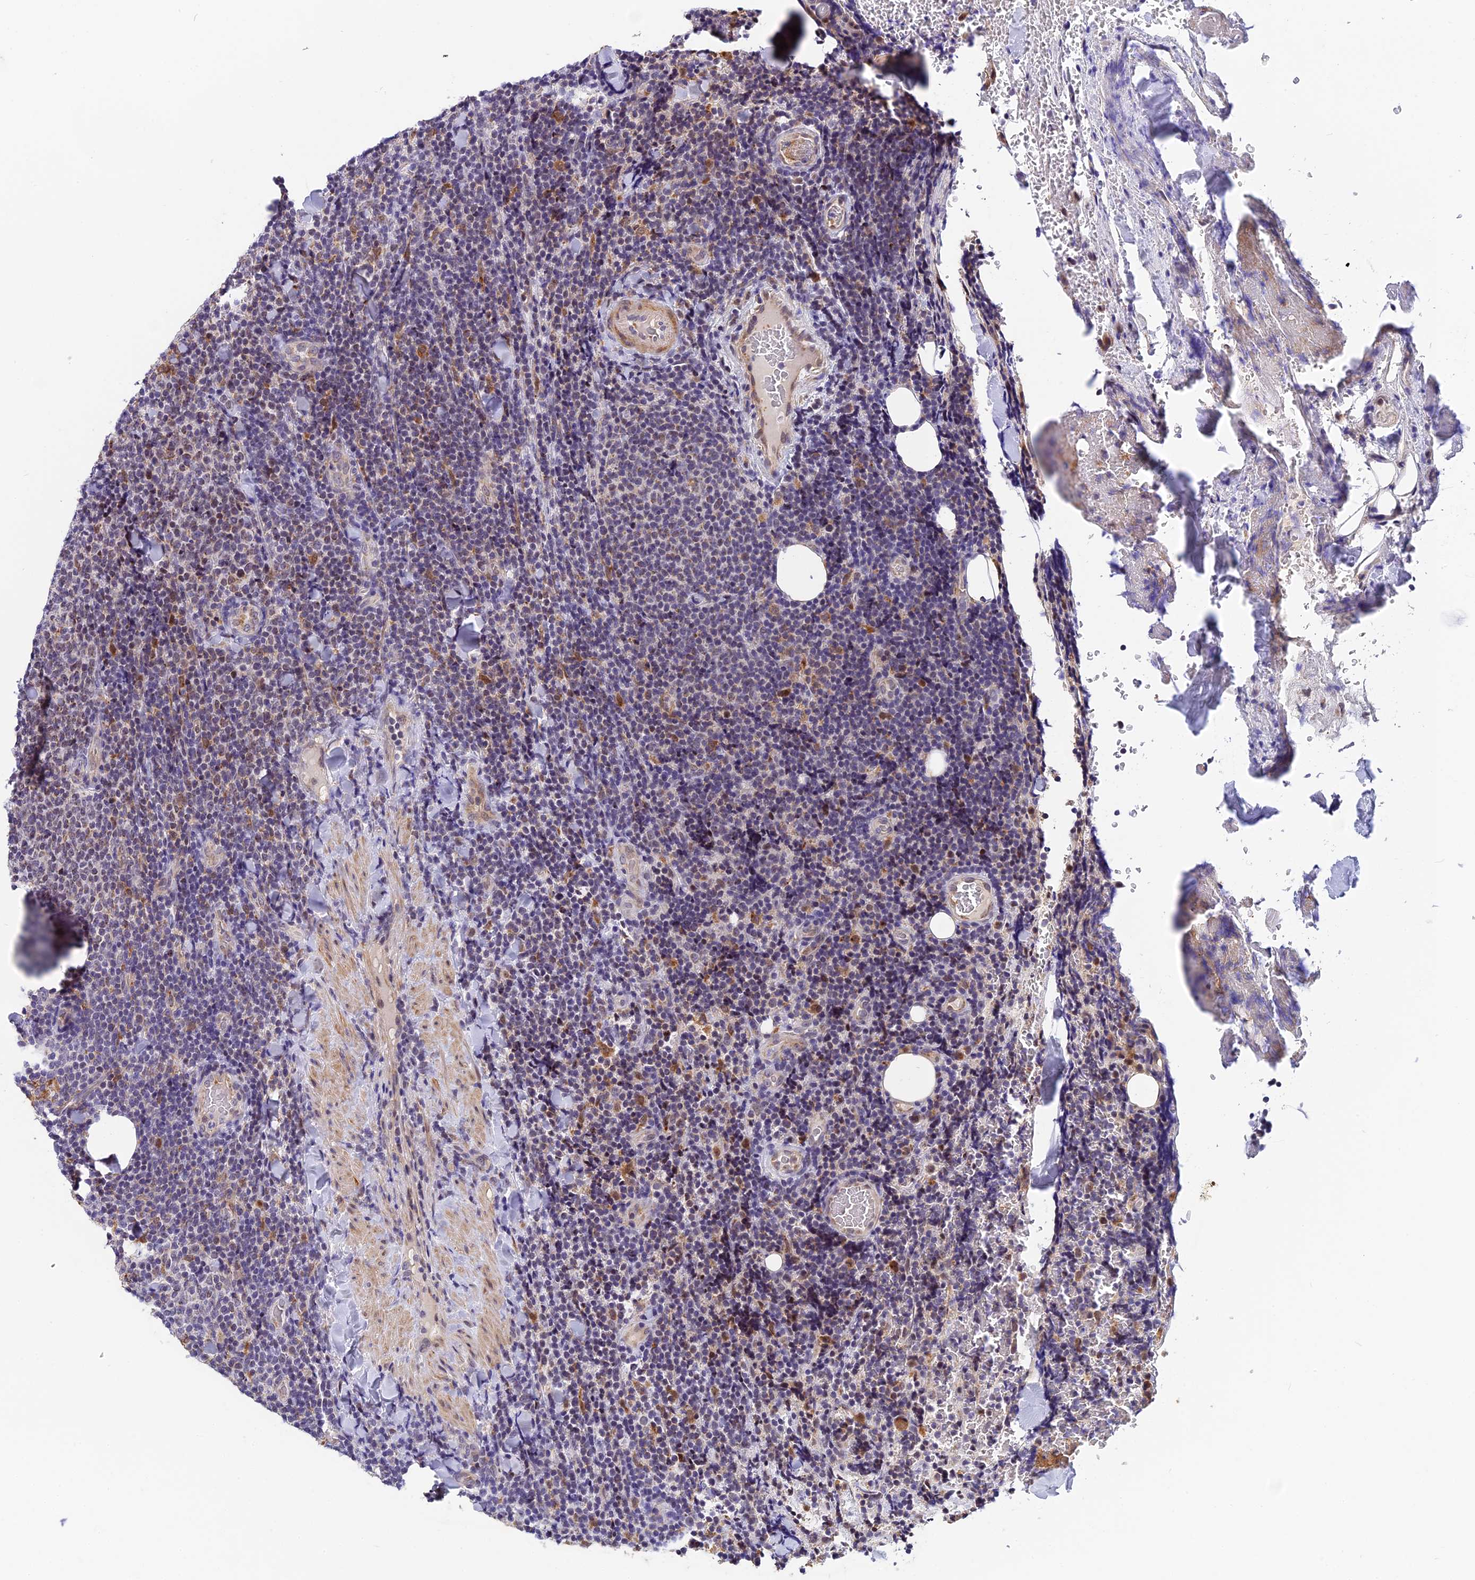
{"staining": {"intensity": "weak", "quantity": "<25%", "location": "nuclear"}, "tissue": "lymphoma", "cell_type": "Tumor cells", "image_type": "cancer", "snomed": [{"axis": "morphology", "description": "Malignant lymphoma, non-Hodgkin's type, Low grade"}, {"axis": "topography", "description": "Lymph node"}], "caption": "Low-grade malignant lymphoma, non-Hodgkin's type was stained to show a protein in brown. There is no significant staining in tumor cells.", "gene": "CMC1", "patient": {"sex": "male", "age": 66}}